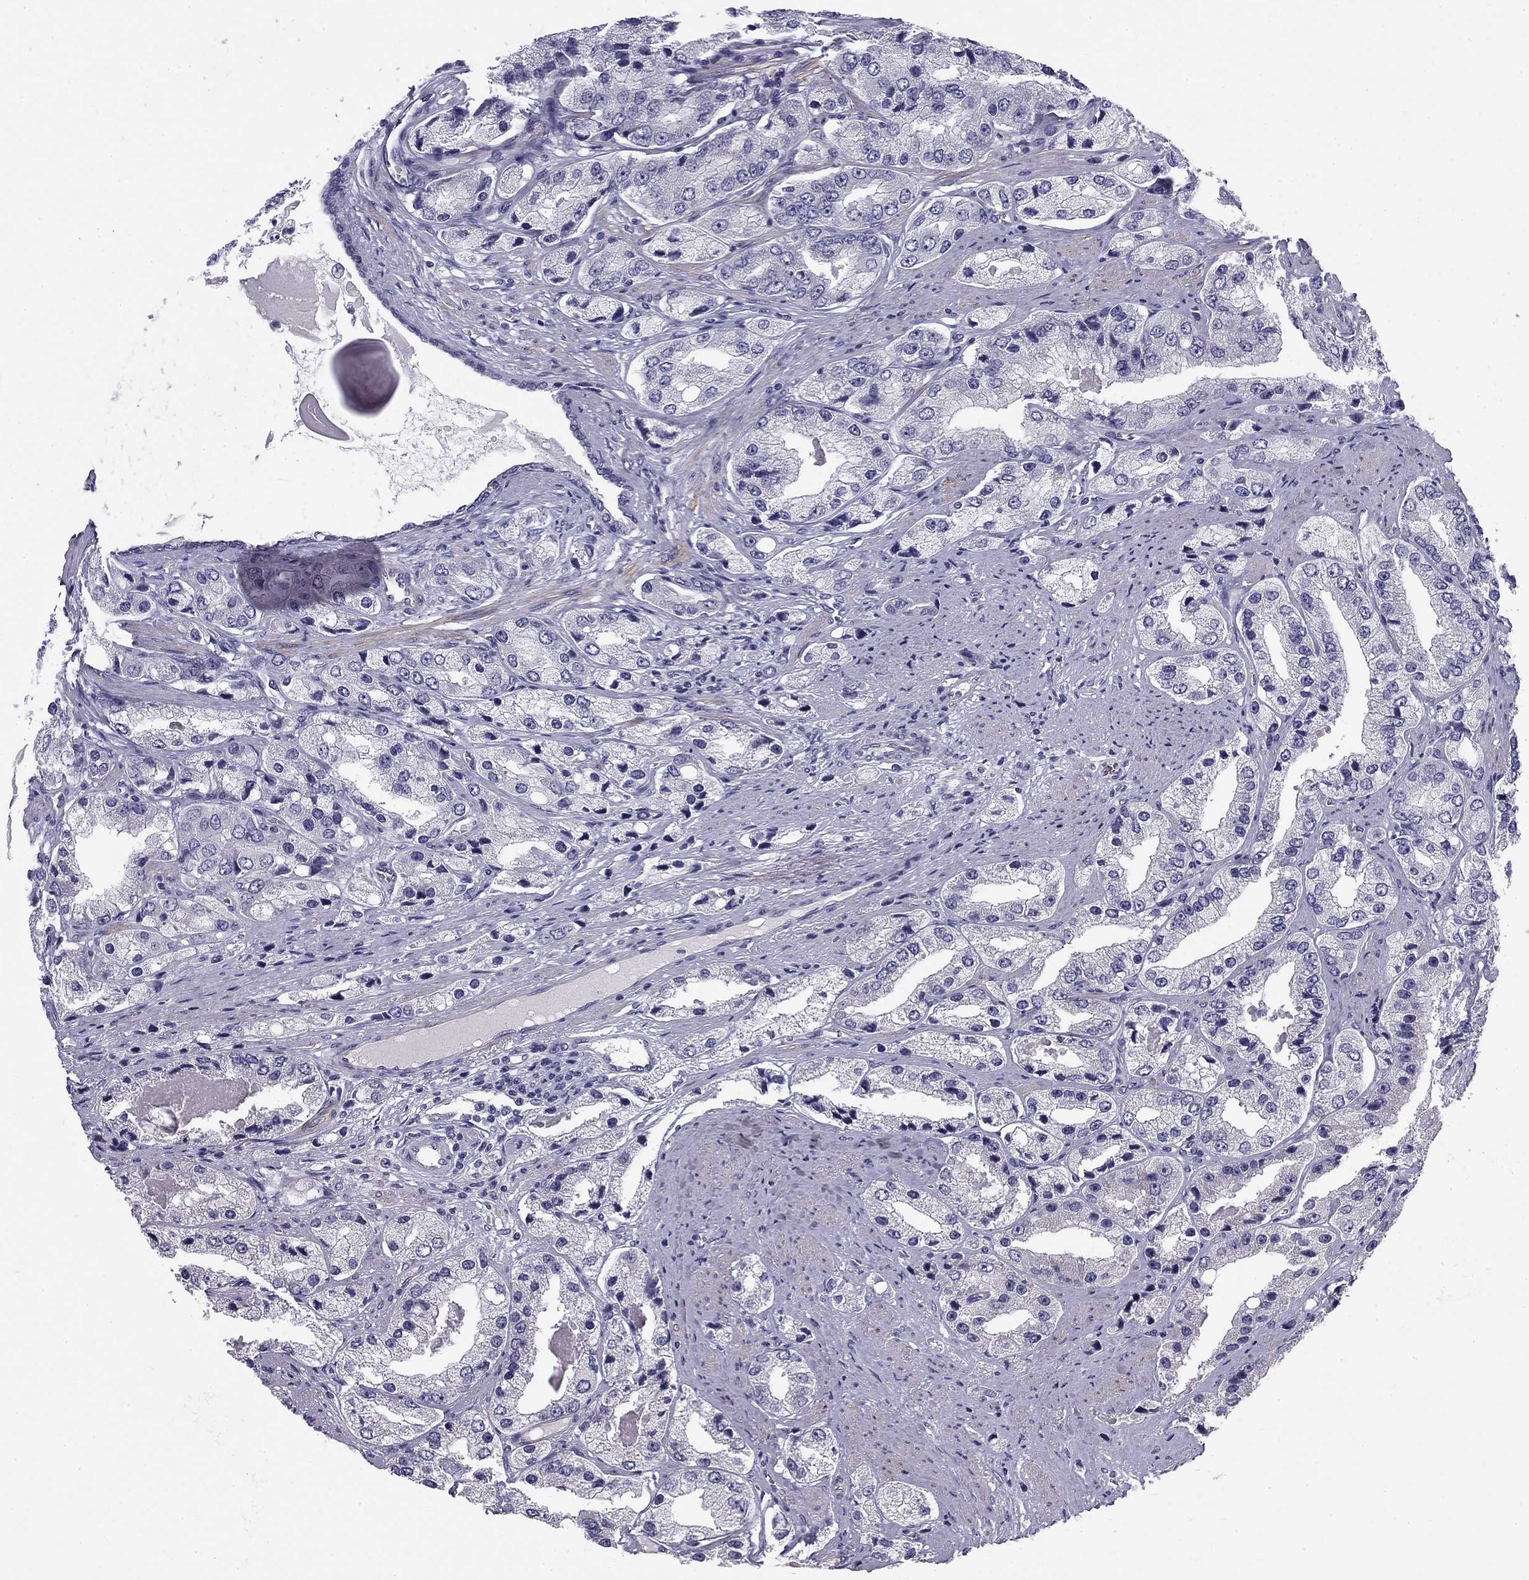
{"staining": {"intensity": "negative", "quantity": "none", "location": "none"}, "tissue": "prostate cancer", "cell_type": "Tumor cells", "image_type": "cancer", "snomed": [{"axis": "morphology", "description": "Adenocarcinoma, Low grade"}, {"axis": "topography", "description": "Prostate"}], "caption": "IHC histopathology image of neoplastic tissue: low-grade adenocarcinoma (prostate) stained with DAB shows no significant protein expression in tumor cells. Nuclei are stained in blue.", "gene": "FLNC", "patient": {"sex": "male", "age": 69}}